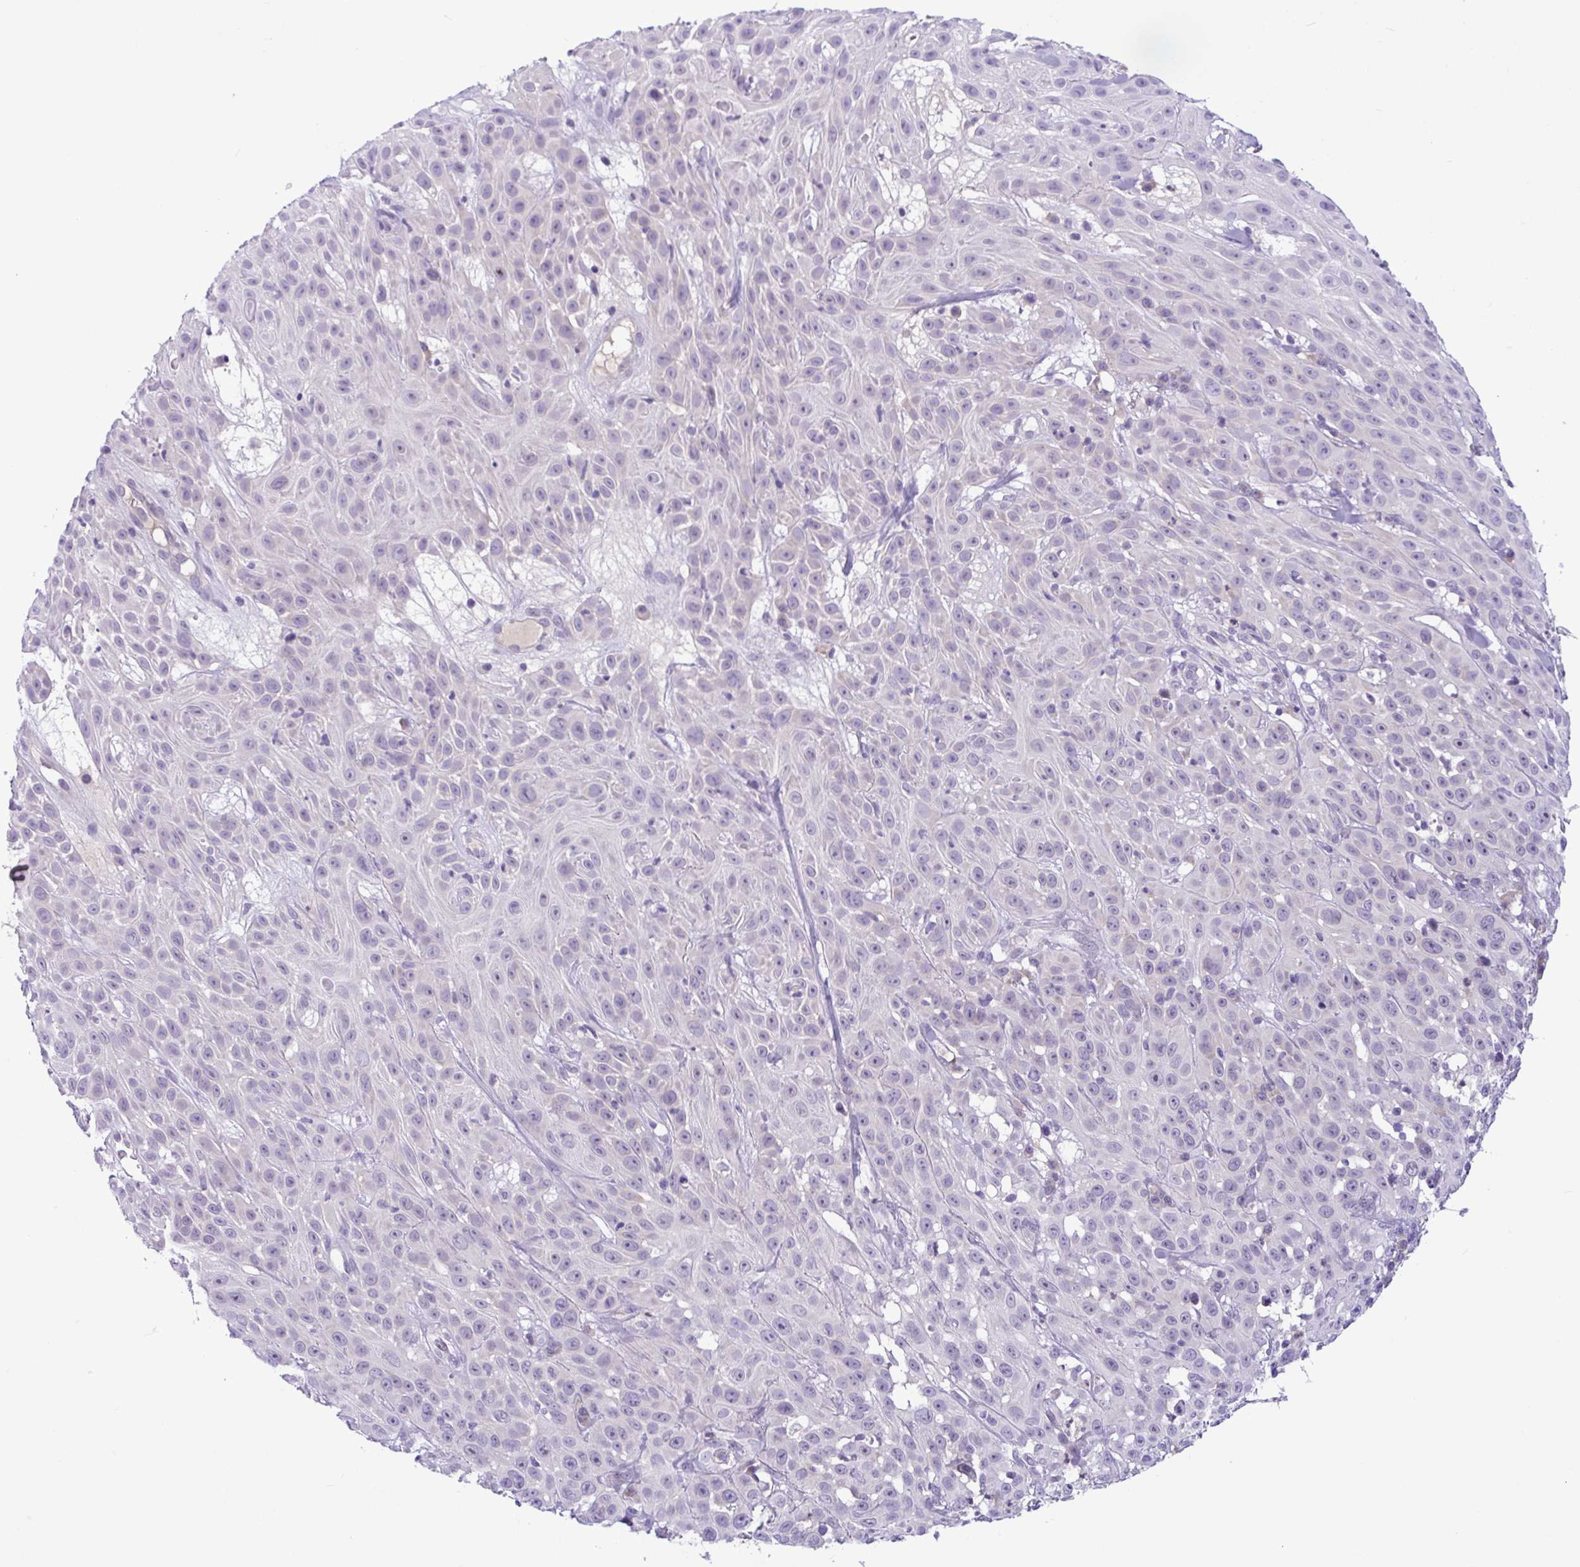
{"staining": {"intensity": "negative", "quantity": "none", "location": "none"}, "tissue": "skin cancer", "cell_type": "Tumor cells", "image_type": "cancer", "snomed": [{"axis": "morphology", "description": "Squamous cell carcinoma, NOS"}, {"axis": "topography", "description": "Skin"}], "caption": "Image shows no significant protein positivity in tumor cells of skin squamous cell carcinoma.", "gene": "WNT9B", "patient": {"sex": "male", "age": 82}}